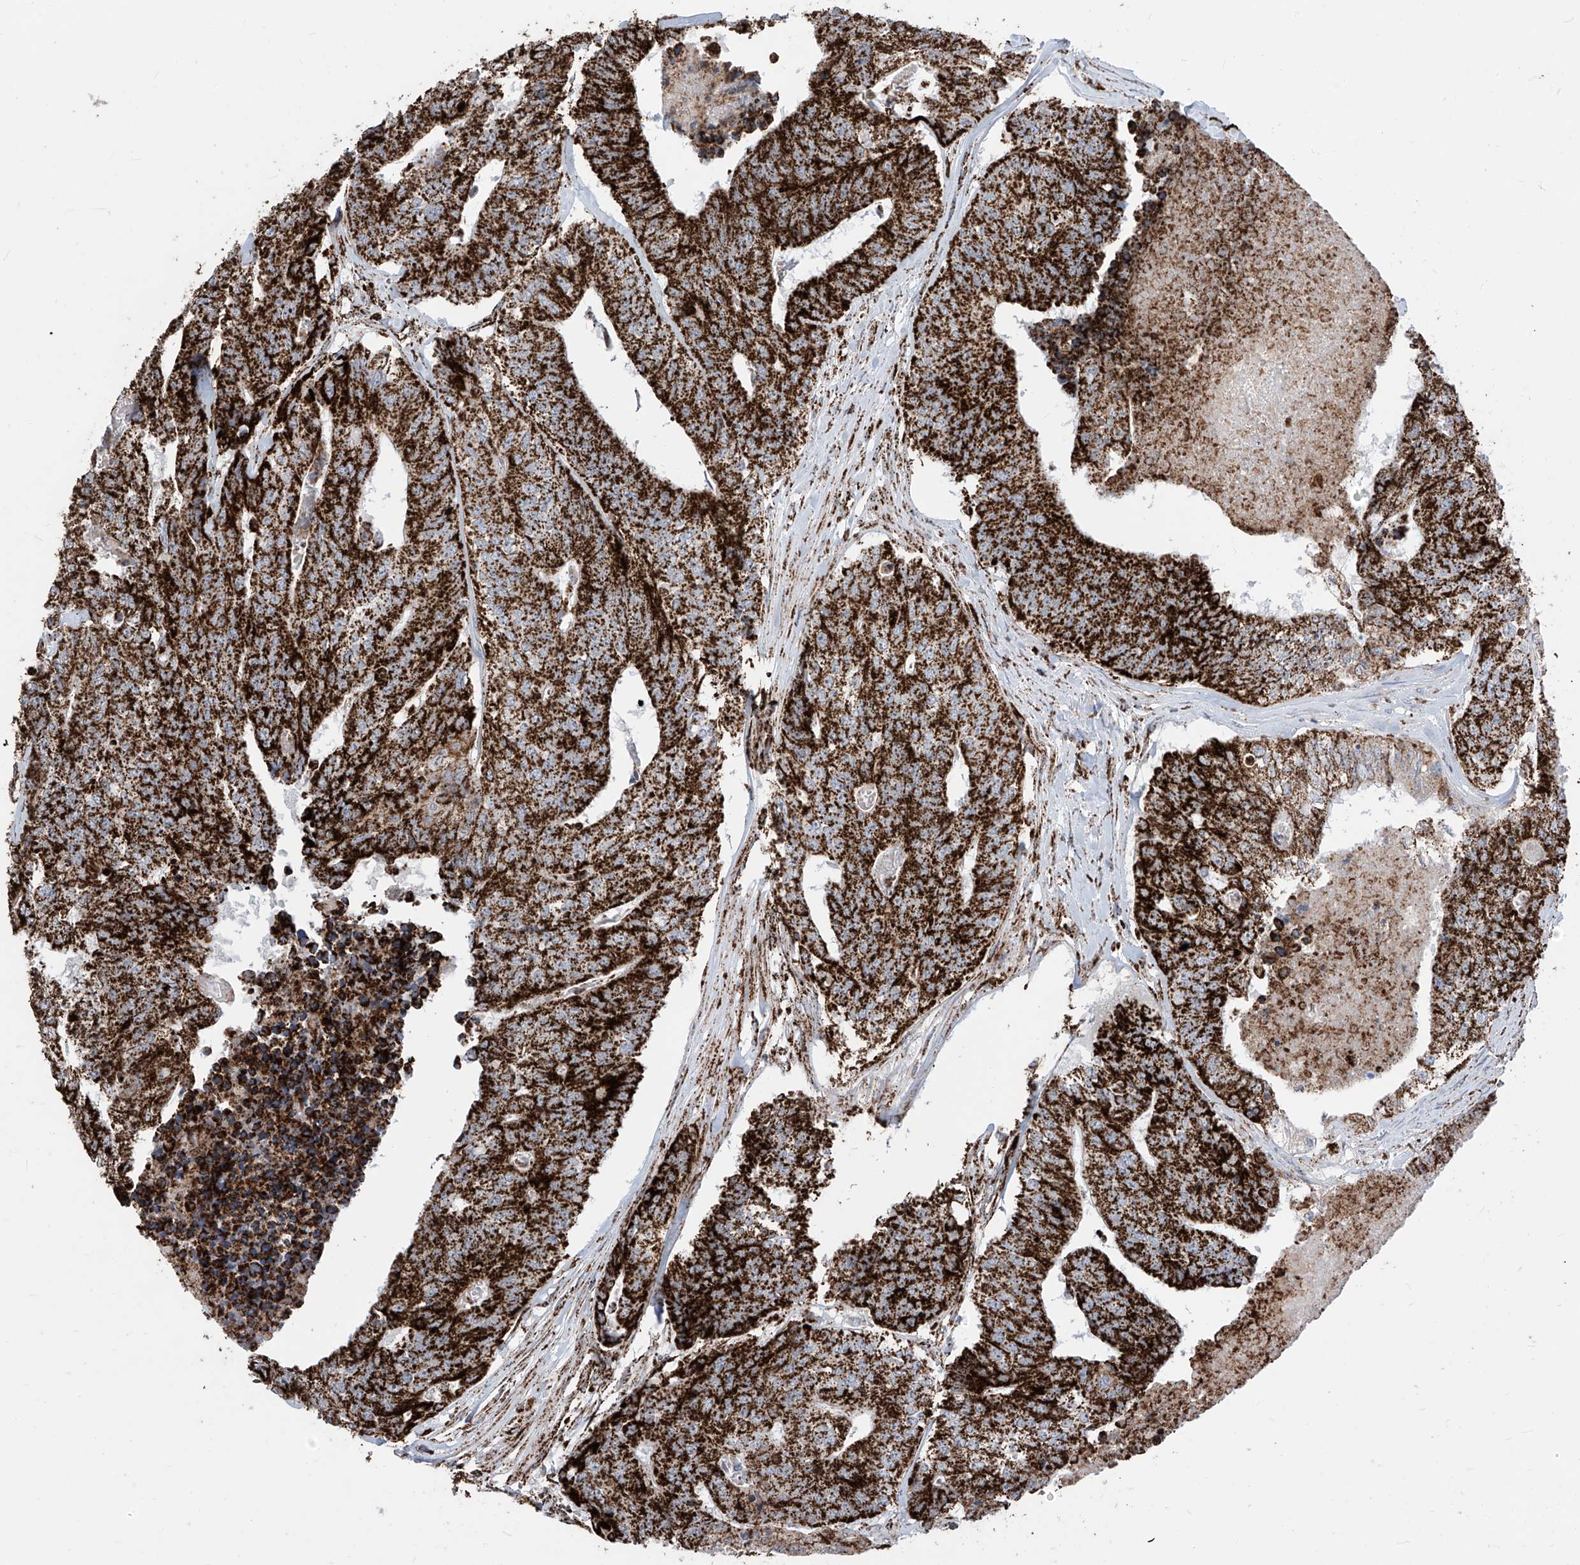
{"staining": {"intensity": "strong", "quantity": ">75%", "location": "cytoplasmic/membranous"}, "tissue": "colorectal cancer", "cell_type": "Tumor cells", "image_type": "cancer", "snomed": [{"axis": "morphology", "description": "Adenocarcinoma, NOS"}, {"axis": "topography", "description": "Colon"}], "caption": "High-magnification brightfield microscopy of colorectal cancer stained with DAB (3,3'-diaminobenzidine) (brown) and counterstained with hematoxylin (blue). tumor cells exhibit strong cytoplasmic/membranous staining is present in approximately>75% of cells.", "gene": "COX5B", "patient": {"sex": "female", "age": 67}}